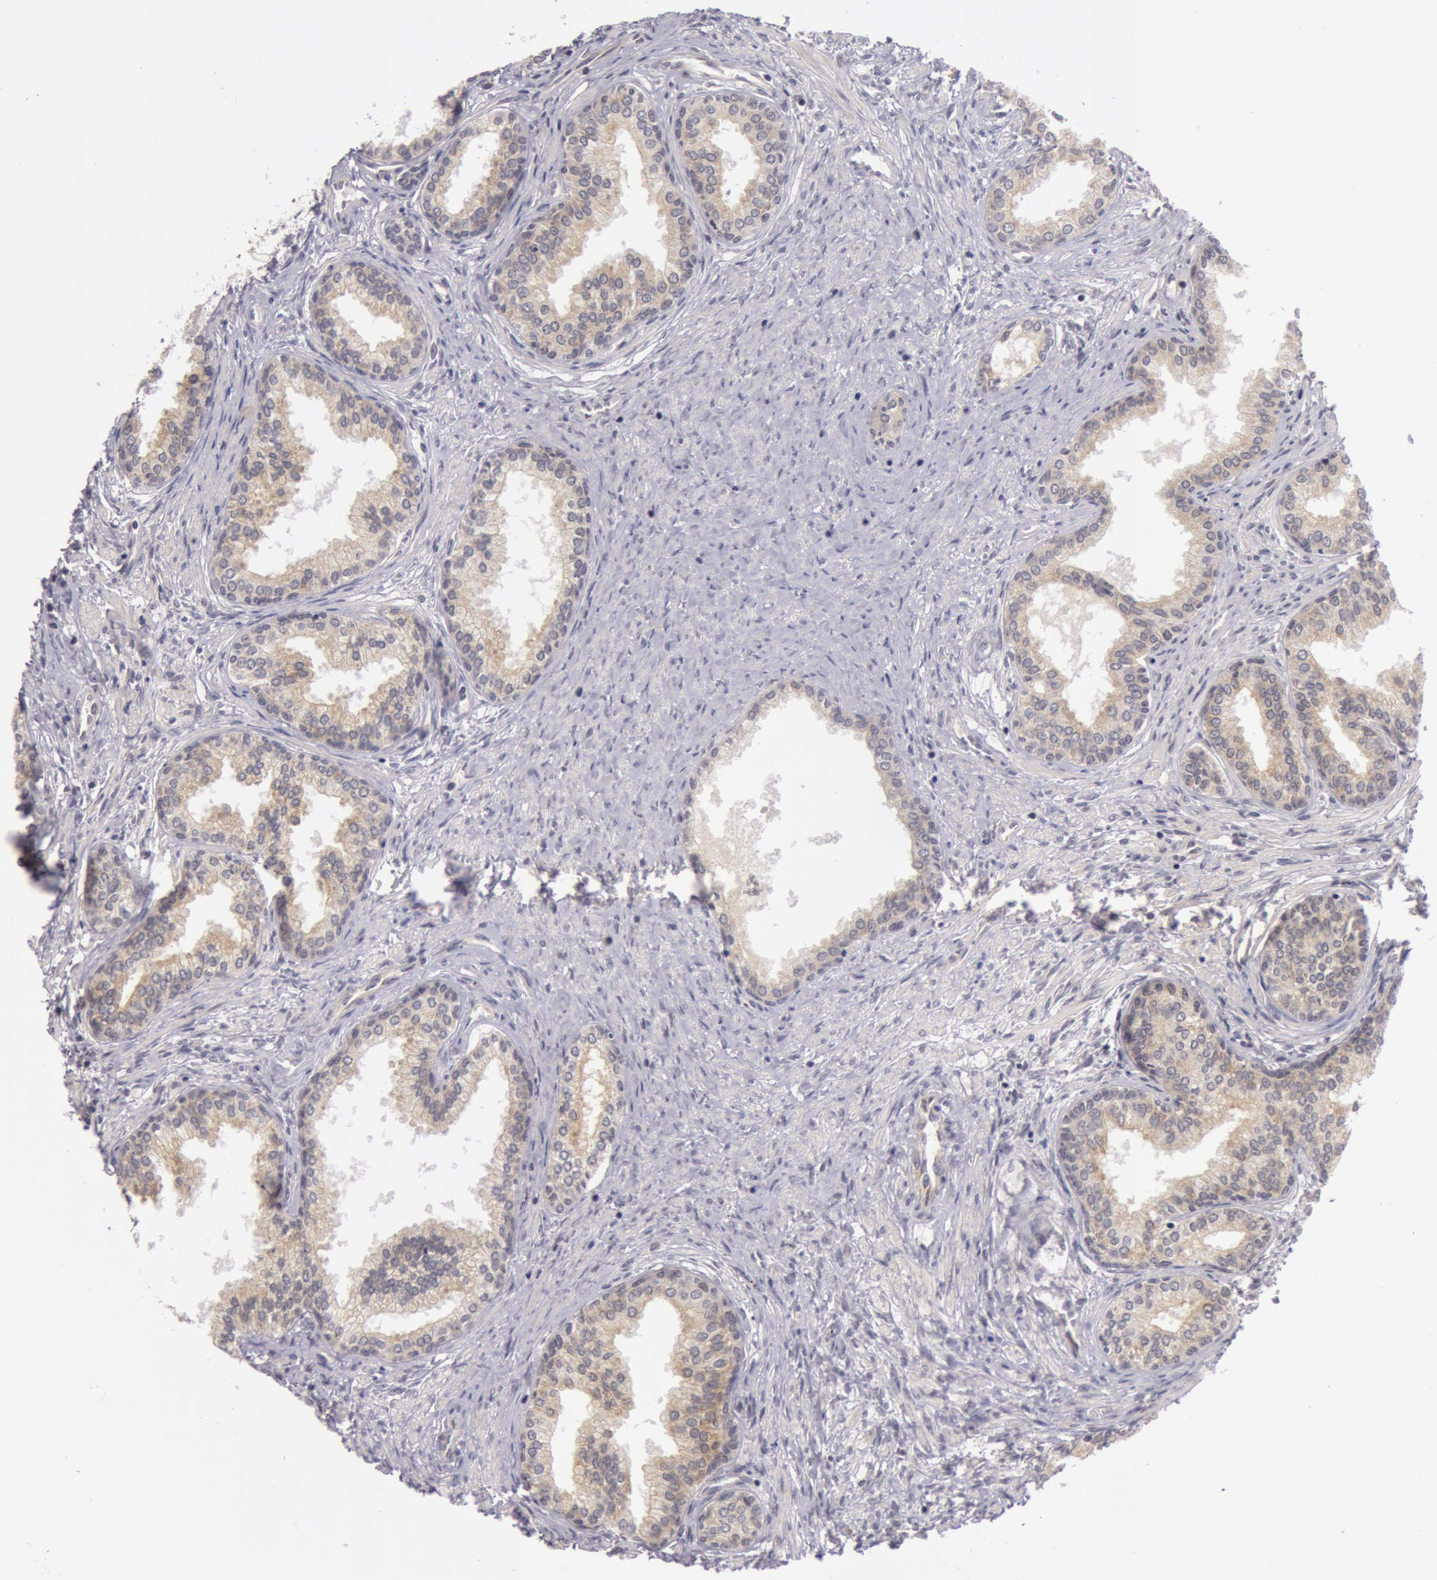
{"staining": {"intensity": "moderate", "quantity": ">75%", "location": "cytoplasmic/membranous"}, "tissue": "prostate", "cell_type": "Glandular cells", "image_type": "normal", "snomed": [{"axis": "morphology", "description": "Normal tissue, NOS"}, {"axis": "topography", "description": "Prostate"}], "caption": "Immunohistochemical staining of unremarkable human prostate shows medium levels of moderate cytoplasmic/membranous positivity in approximately >75% of glandular cells.", "gene": "SYTL4", "patient": {"sex": "male", "age": 68}}